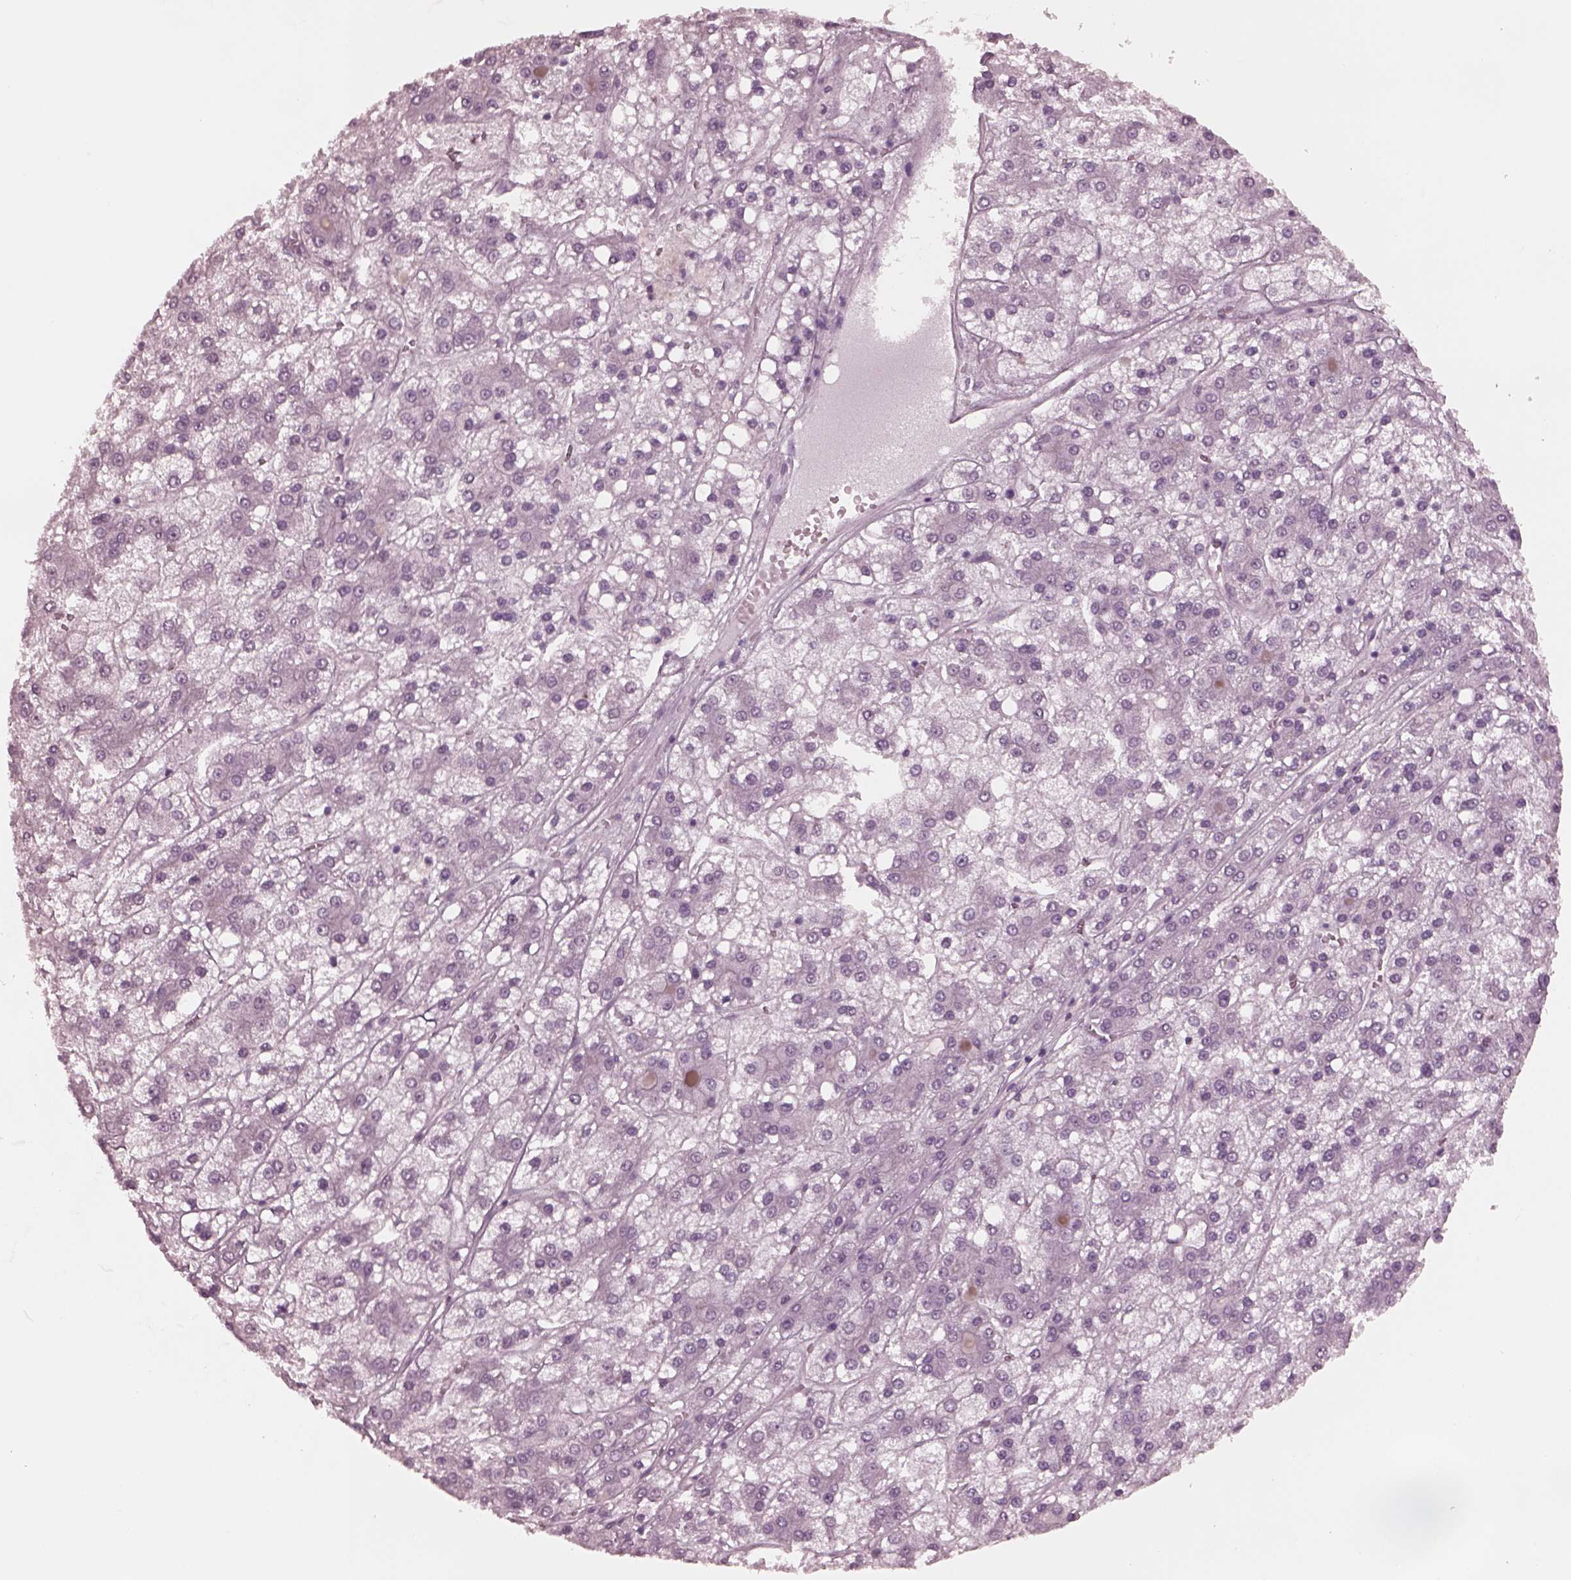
{"staining": {"intensity": "negative", "quantity": "none", "location": "none"}, "tissue": "liver cancer", "cell_type": "Tumor cells", "image_type": "cancer", "snomed": [{"axis": "morphology", "description": "Carcinoma, Hepatocellular, NOS"}, {"axis": "topography", "description": "Liver"}], "caption": "A high-resolution histopathology image shows immunohistochemistry staining of hepatocellular carcinoma (liver), which reveals no significant expression in tumor cells. (Stains: DAB IHC with hematoxylin counter stain, Microscopy: brightfield microscopy at high magnification).", "gene": "YY2", "patient": {"sex": "male", "age": 73}}